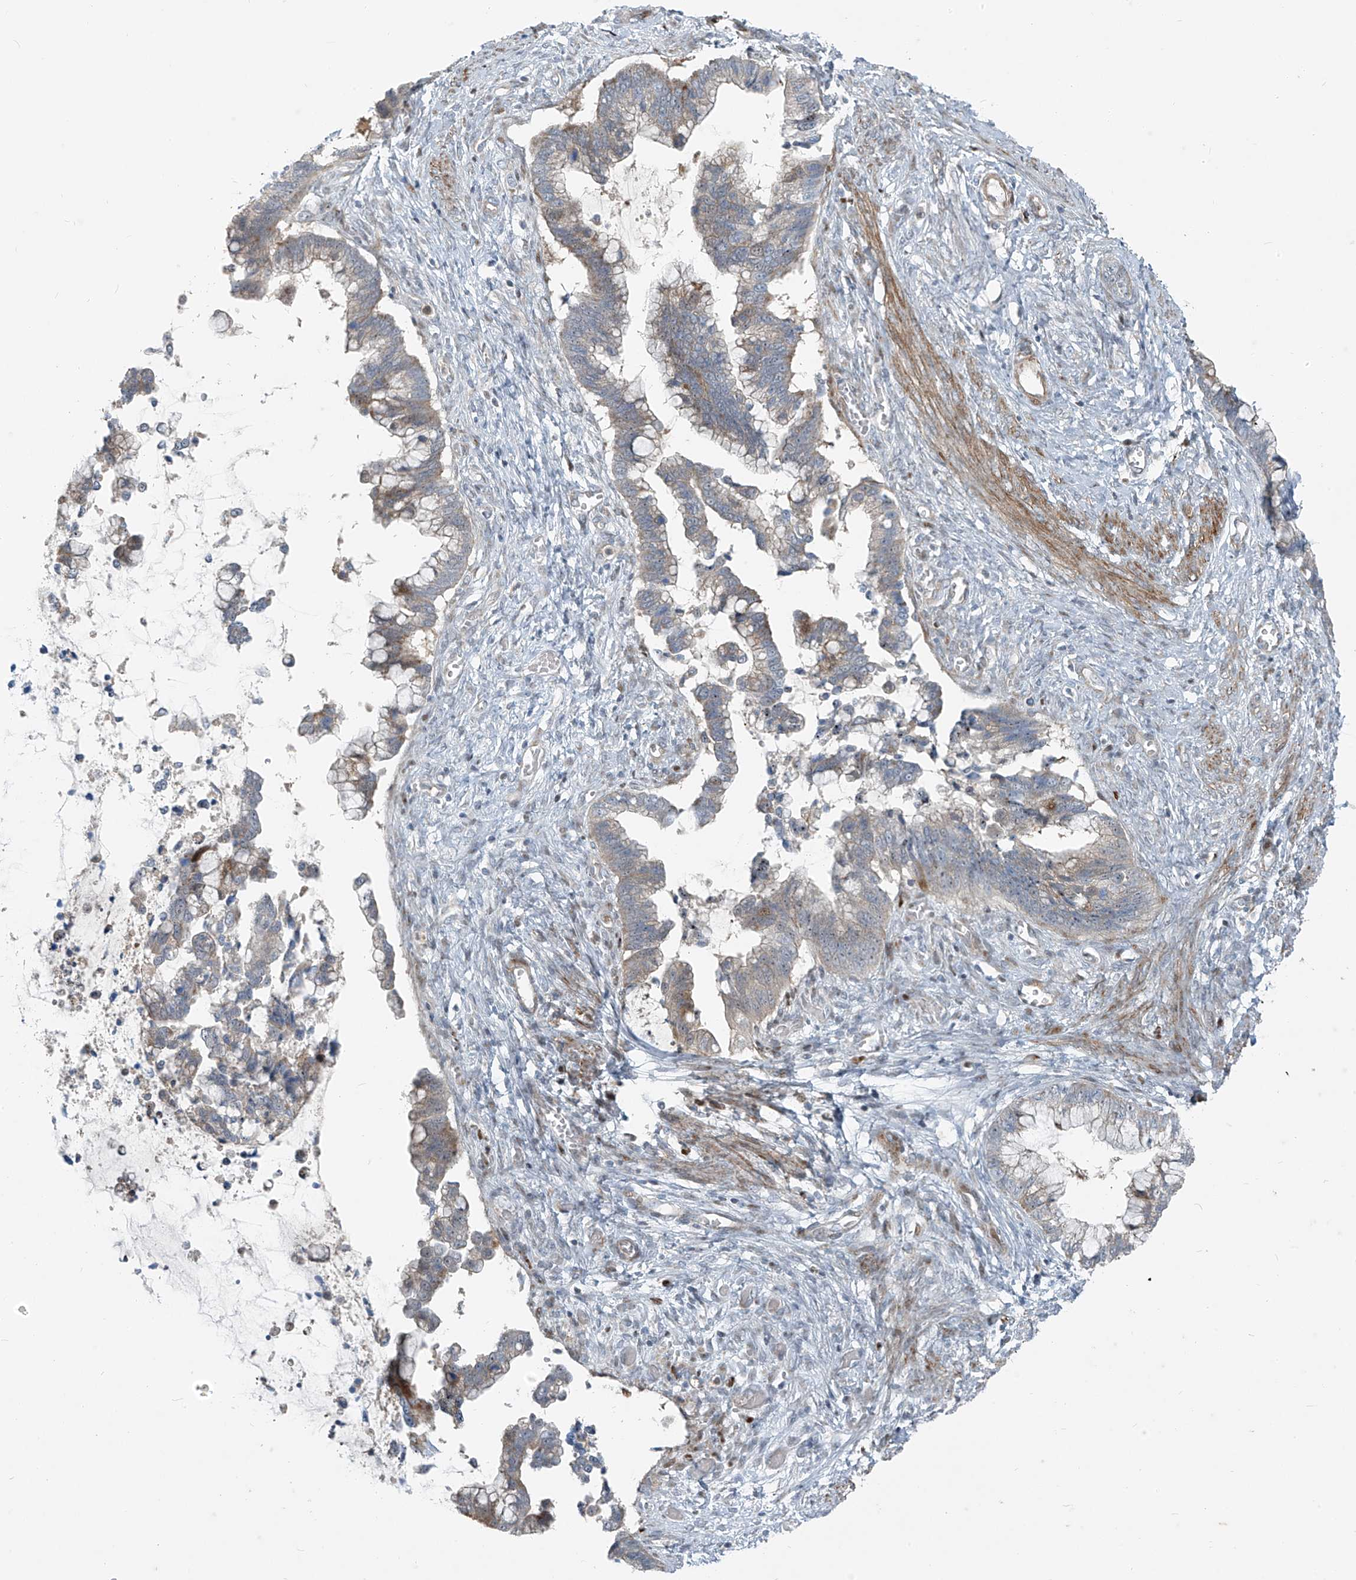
{"staining": {"intensity": "weak", "quantity": "<25%", "location": "cytoplasmic/membranous"}, "tissue": "cervical cancer", "cell_type": "Tumor cells", "image_type": "cancer", "snomed": [{"axis": "morphology", "description": "Adenocarcinoma, NOS"}, {"axis": "topography", "description": "Cervix"}], "caption": "Tumor cells are negative for brown protein staining in adenocarcinoma (cervical).", "gene": "PPCS", "patient": {"sex": "female", "age": 44}}